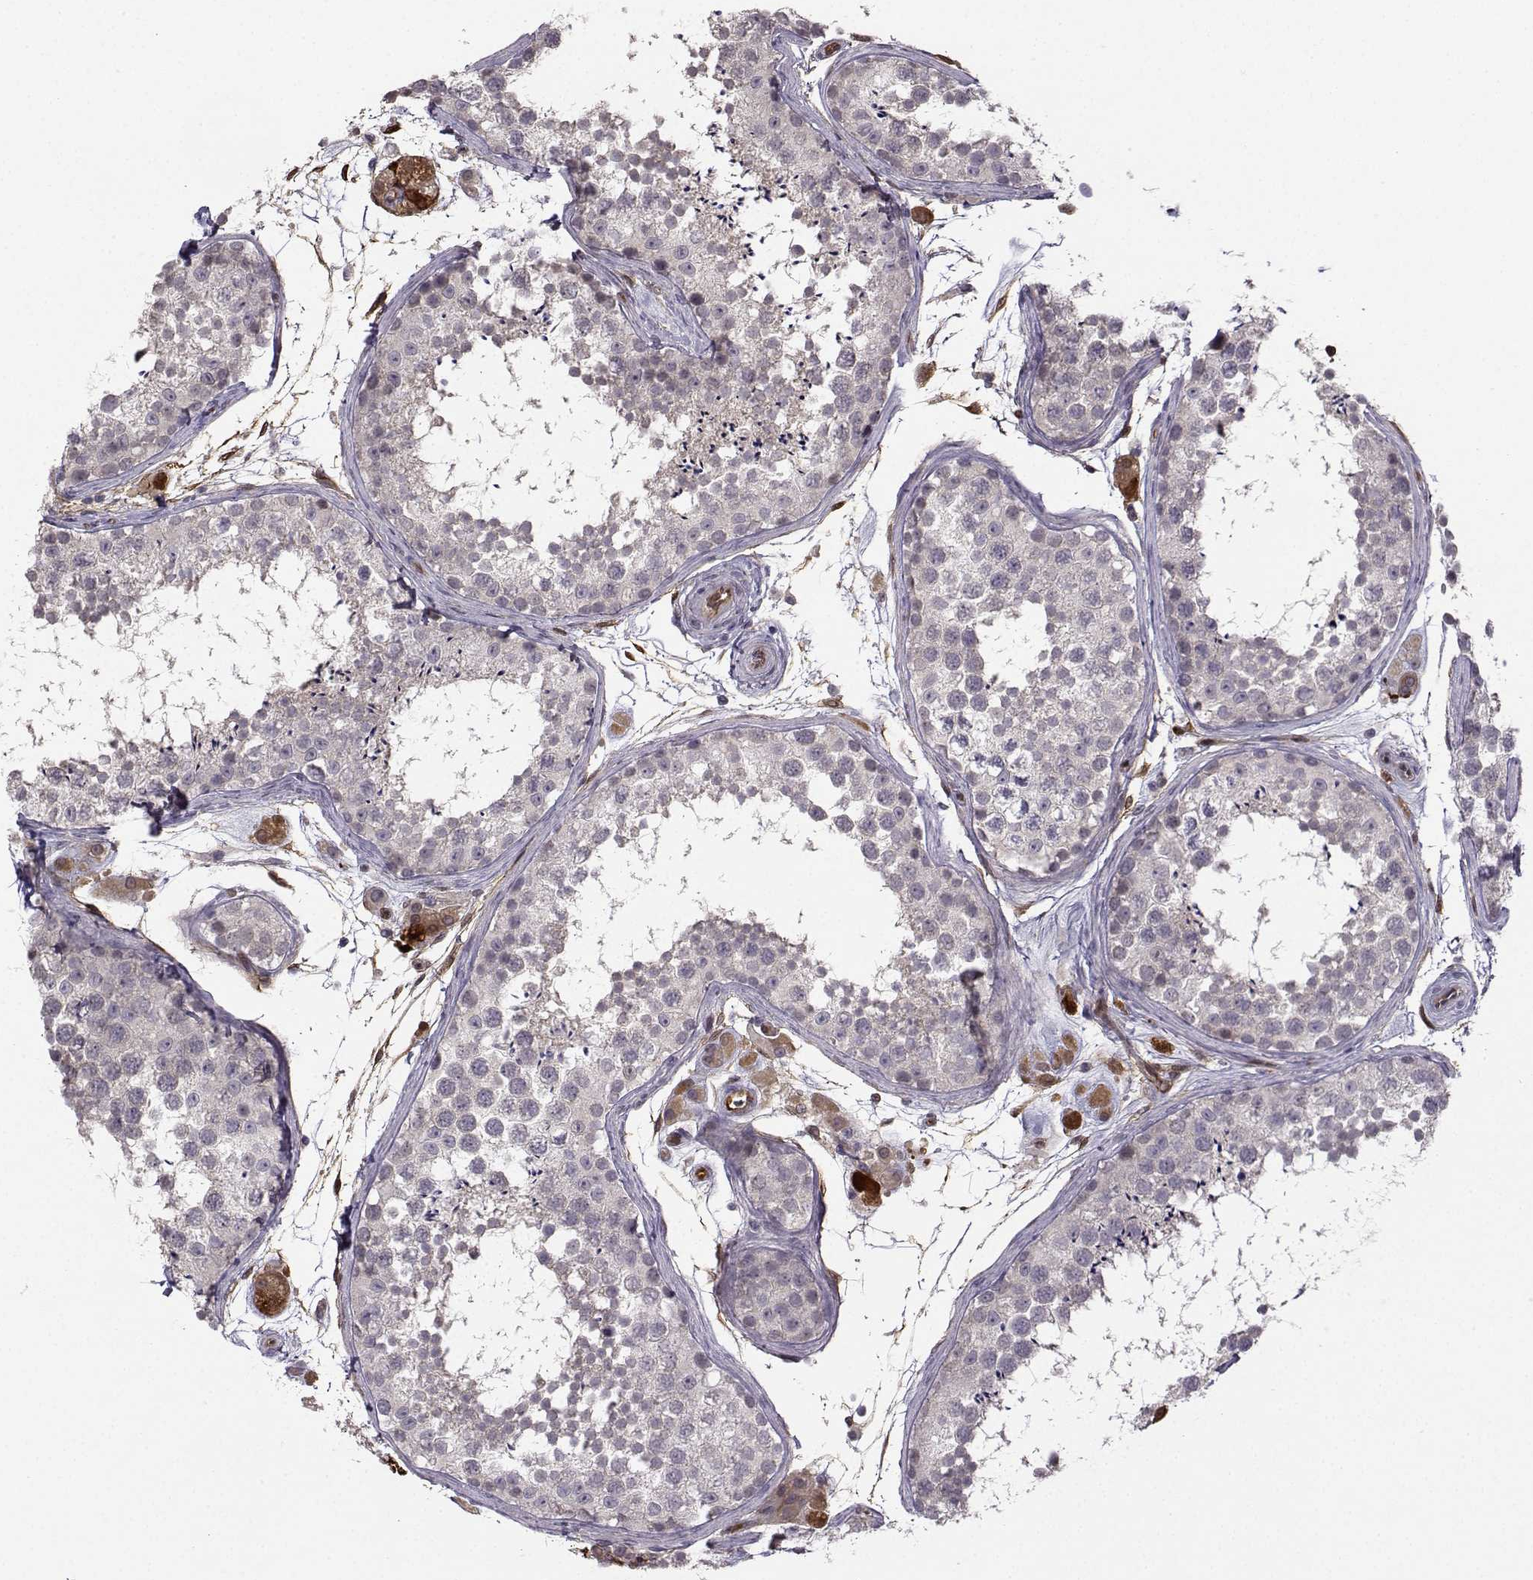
{"staining": {"intensity": "negative", "quantity": "none", "location": "none"}, "tissue": "testis", "cell_type": "Cells in seminiferous ducts", "image_type": "normal", "snomed": [{"axis": "morphology", "description": "Normal tissue, NOS"}, {"axis": "topography", "description": "Testis"}], "caption": "Unremarkable testis was stained to show a protein in brown. There is no significant positivity in cells in seminiferous ducts. (DAB (3,3'-diaminobenzidine) IHC visualized using brightfield microscopy, high magnification).", "gene": "NQO1", "patient": {"sex": "male", "age": 41}}